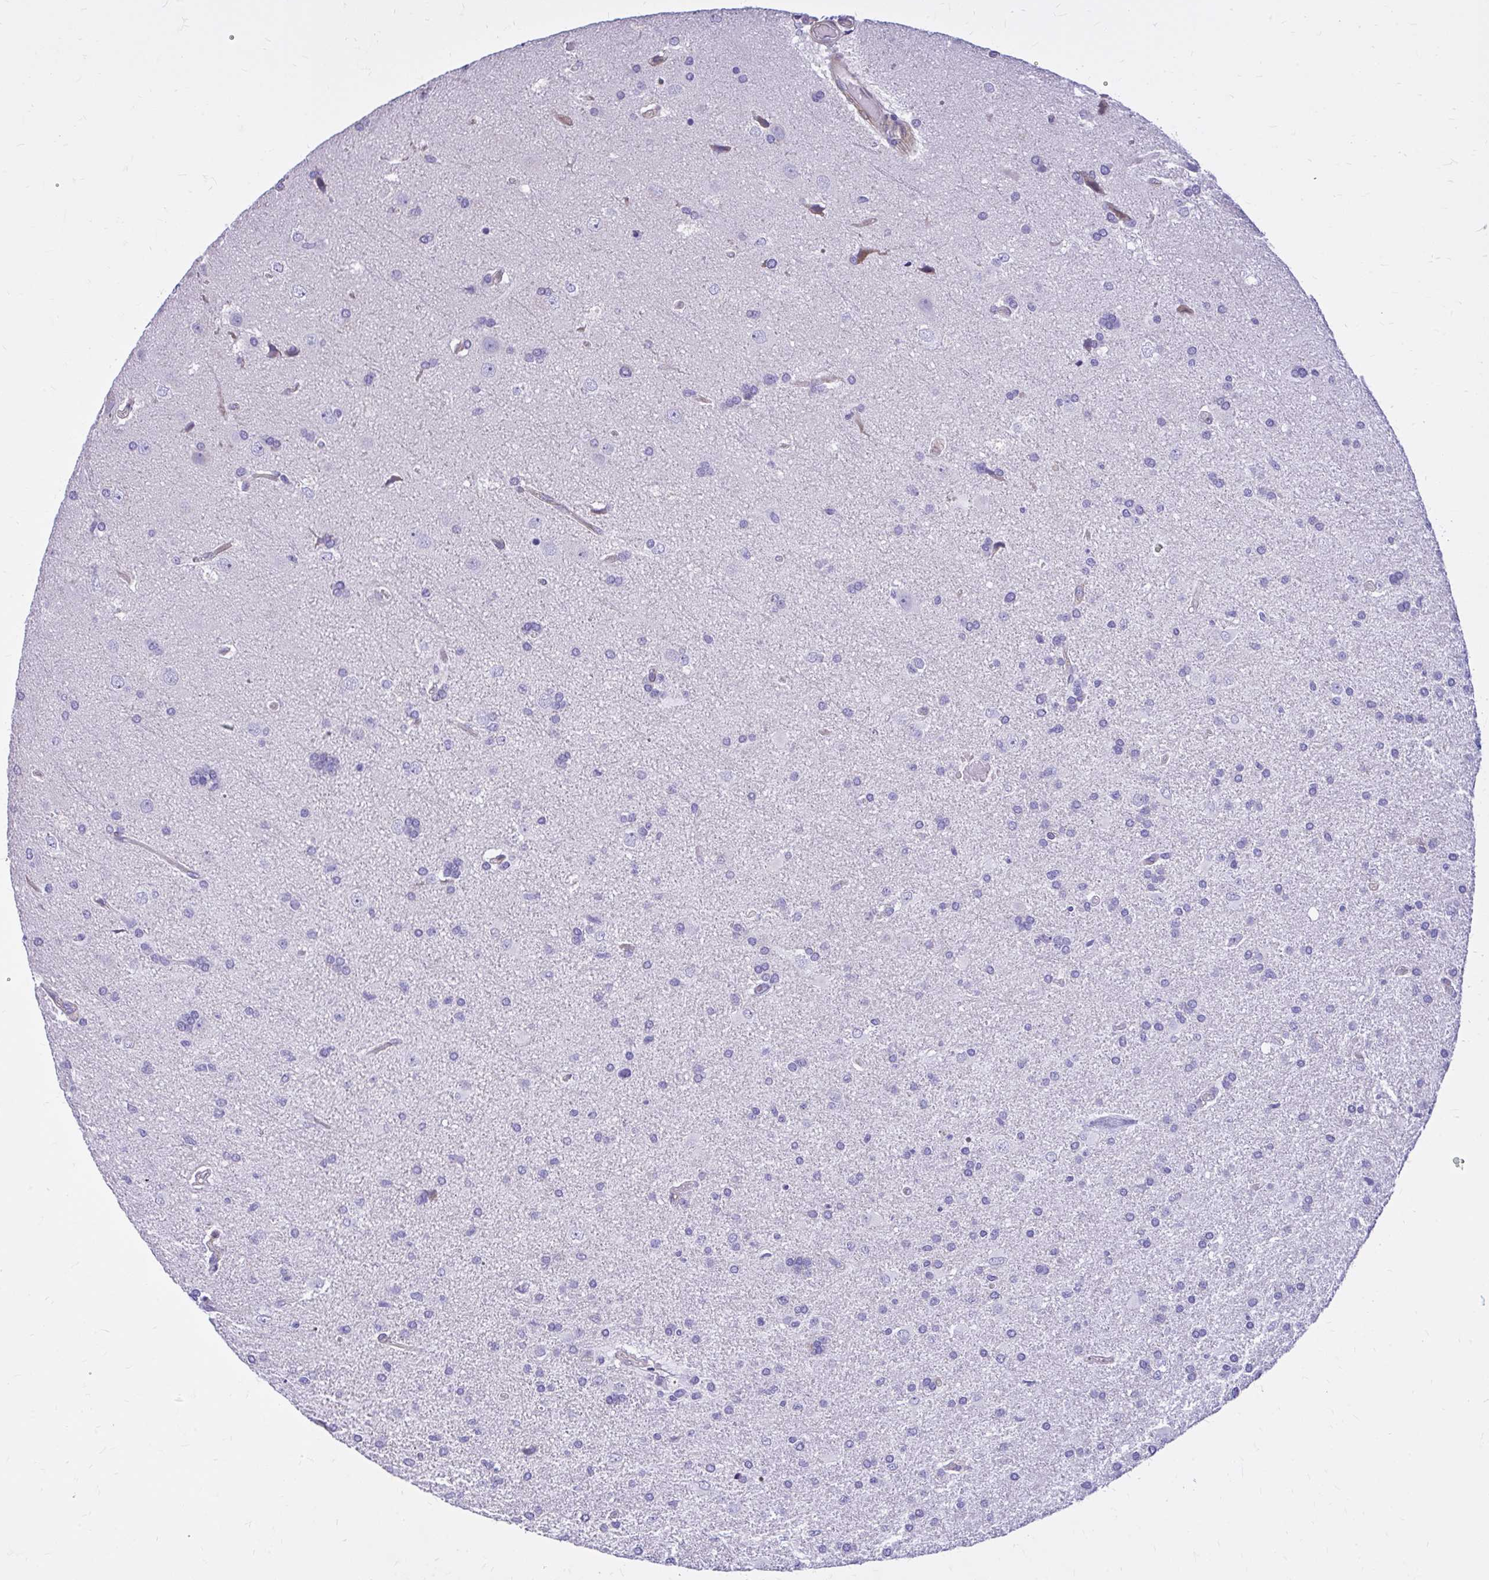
{"staining": {"intensity": "negative", "quantity": "none", "location": "none"}, "tissue": "glioma", "cell_type": "Tumor cells", "image_type": "cancer", "snomed": [{"axis": "morphology", "description": "Glioma, malignant, High grade"}, {"axis": "topography", "description": "Brain"}], "caption": "IHC of glioma exhibits no positivity in tumor cells.", "gene": "ADAMTSL1", "patient": {"sex": "male", "age": 68}}